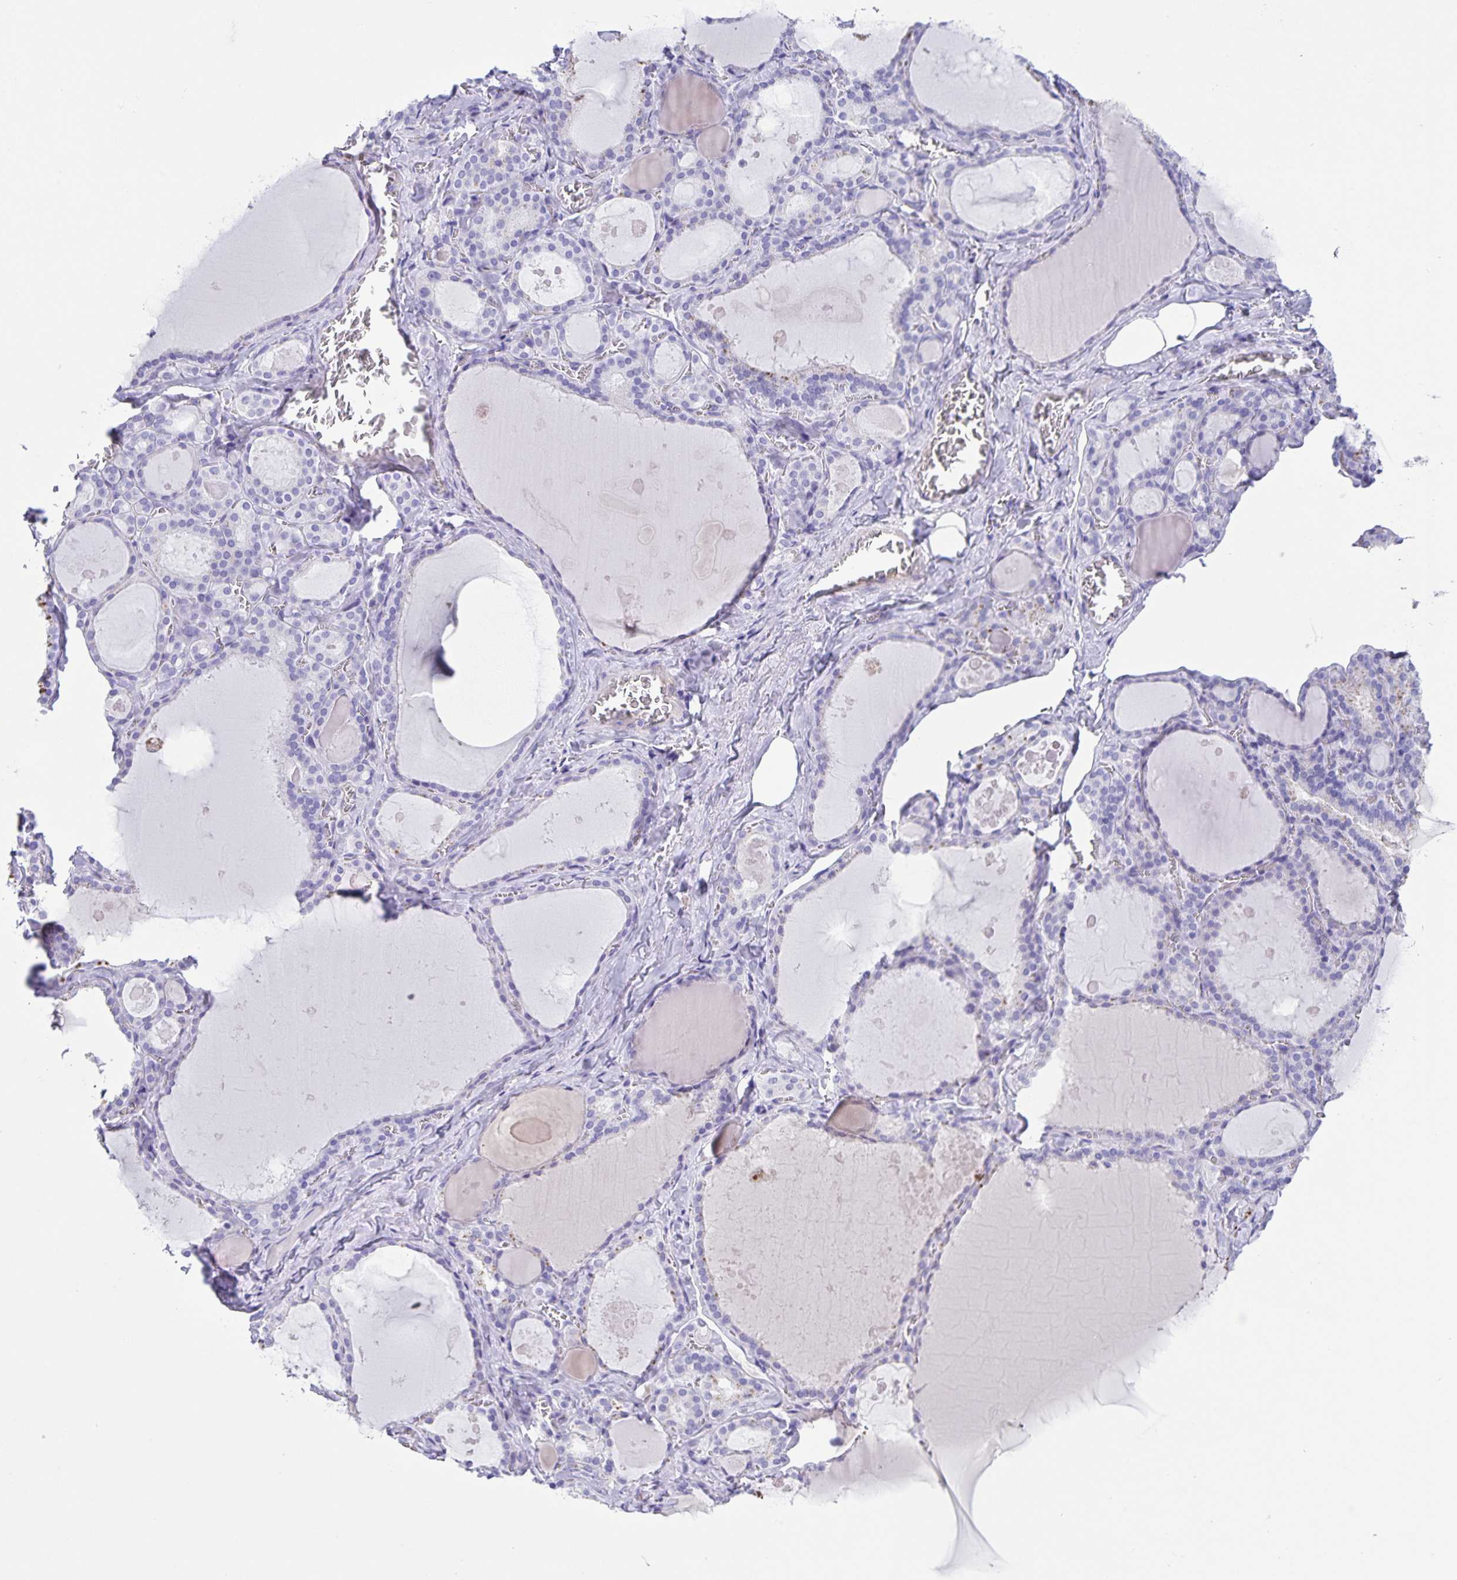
{"staining": {"intensity": "negative", "quantity": "none", "location": "none"}, "tissue": "thyroid gland", "cell_type": "Glandular cells", "image_type": "normal", "snomed": [{"axis": "morphology", "description": "Normal tissue, NOS"}, {"axis": "topography", "description": "Thyroid gland"}], "caption": "Immunohistochemistry image of benign human thyroid gland stained for a protein (brown), which reveals no staining in glandular cells.", "gene": "UBQLN3", "patient": {"sex": "male", "age": 56}}